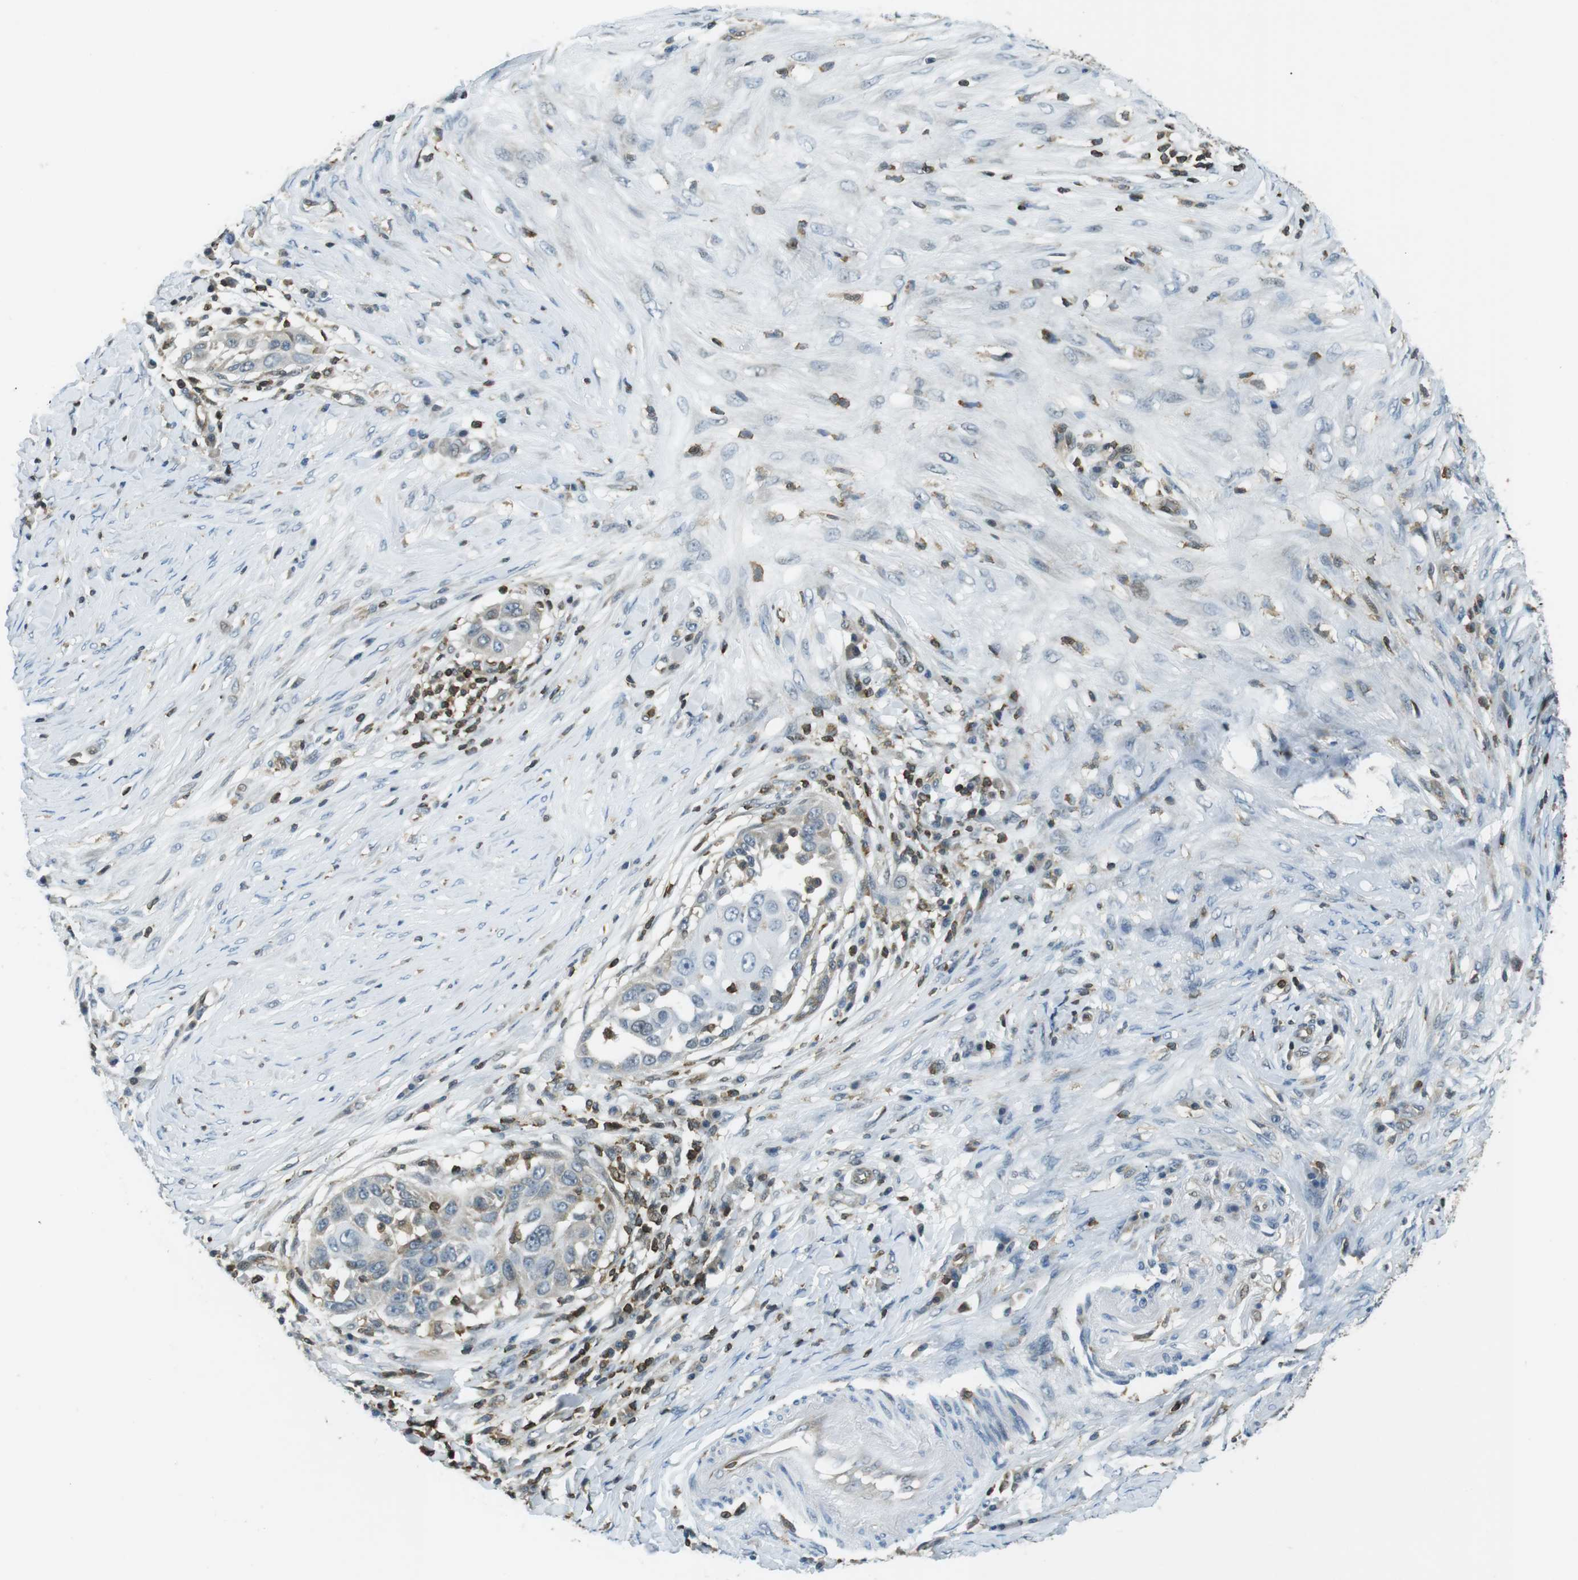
{"staining": {"intensity": "weak", "quantity": "<25%", "location": "cytoplasmic/membranous"}, "tissue": "skin cancer", "cell_type": "Tumor cells", "image_type": "cancer", "snomed": [{"axis": "morphology", "description": "Squamous cell carcinoma, NOS"}, {"axis": "topography", "description": "Skin"}], "caption": "An image of skin cancer stained for a protein exhibits no brown staining in tumor cells.", "gene": "STK10", "patient": {"sex": "female", "age": 44}}